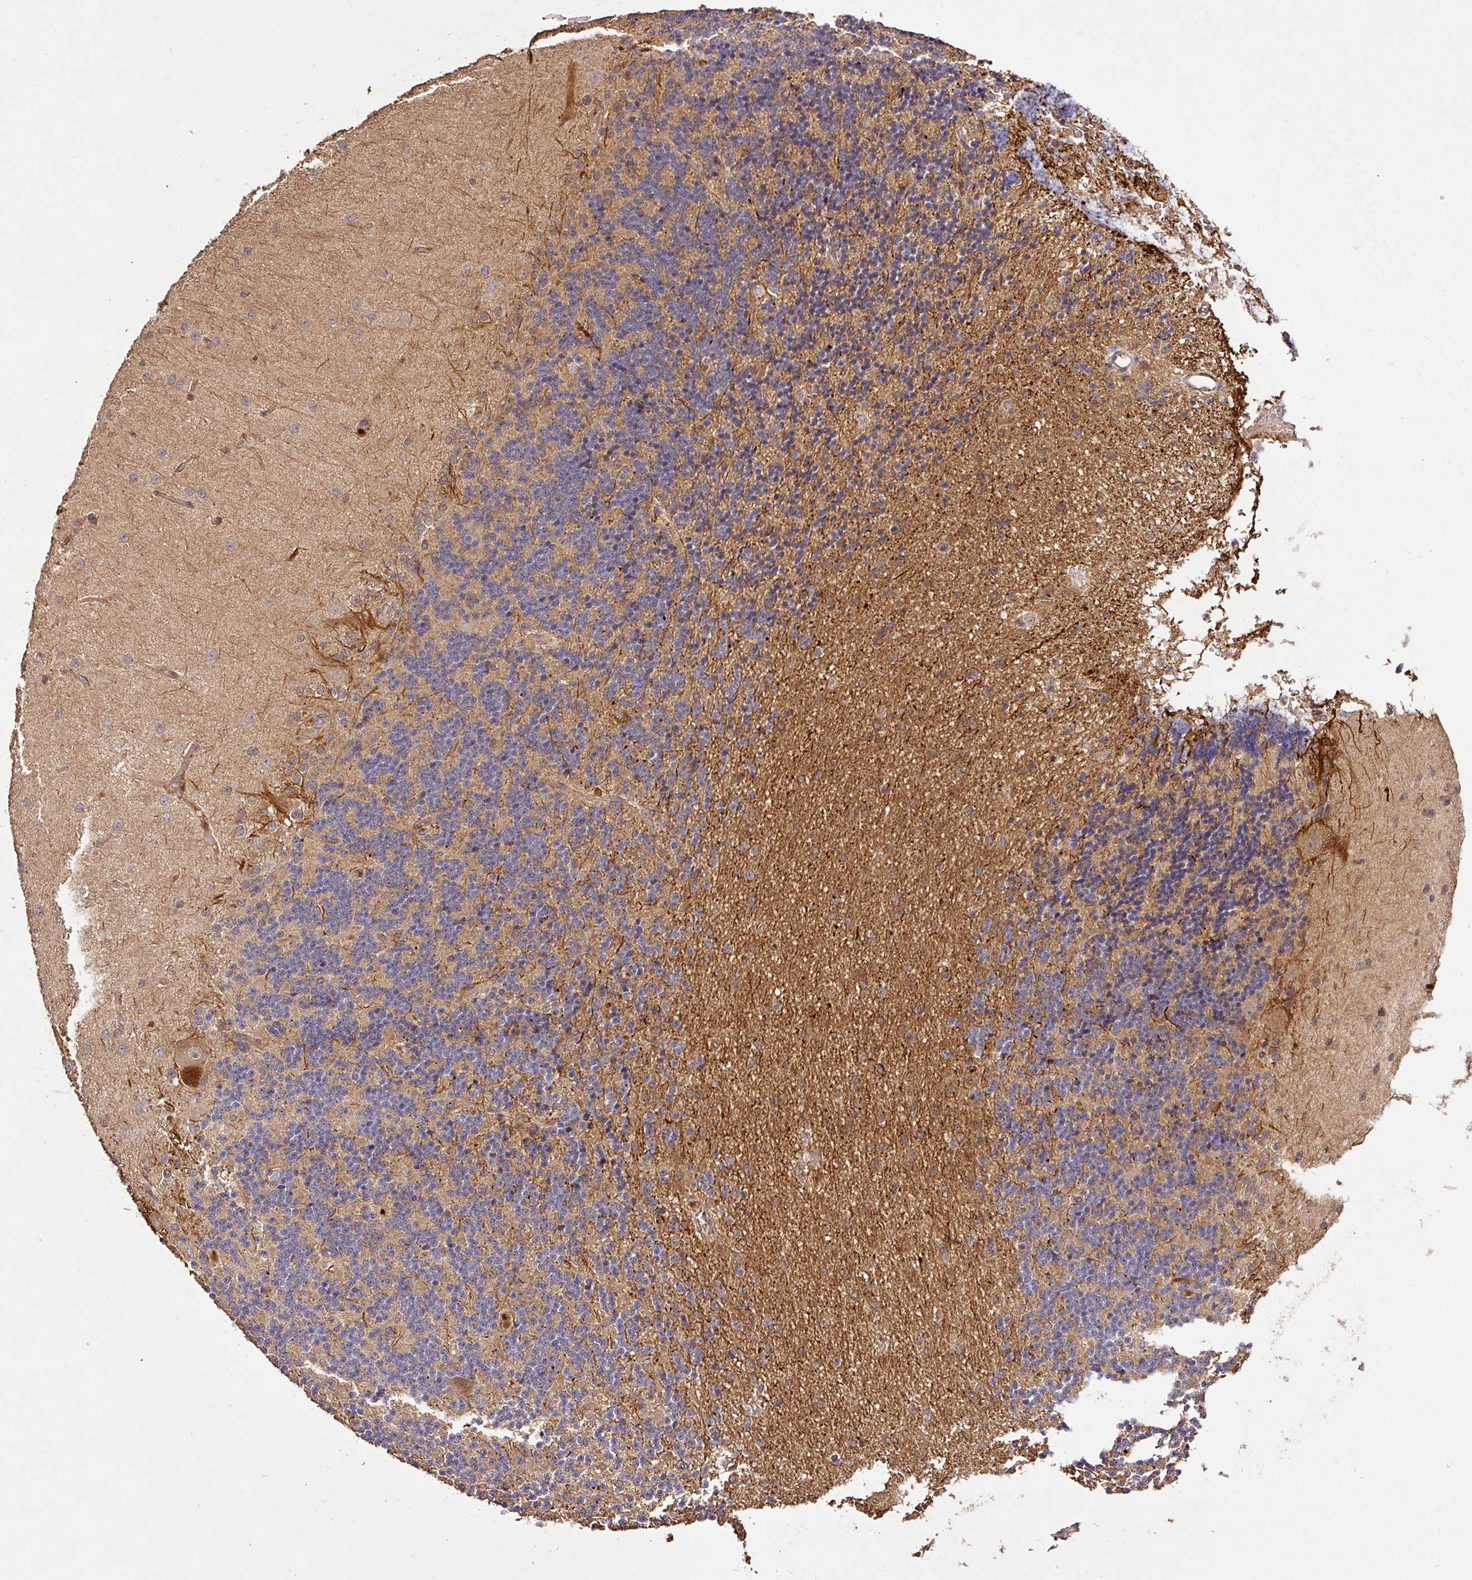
{"staining": {"intensity": "negative", "quantity": "none", "location": "none"}, "tissue": "cerebellum", "cell_type": "Cells in granular layer", "image_type": "normal", "snomed": [{"axis": "morphology", "description": "Normal tissue, NOS"}, {"axis": "topography", "description": "Cerebellum"}], "caption": "Immunohistochemistry (IHC) histopathology image of unremarkable human cerebellum stained for a protein (brown), which demonstrates no expression in cells in granular layer.", "gene": "FAIM", "patient": {"sex": "female", "age": 29}}